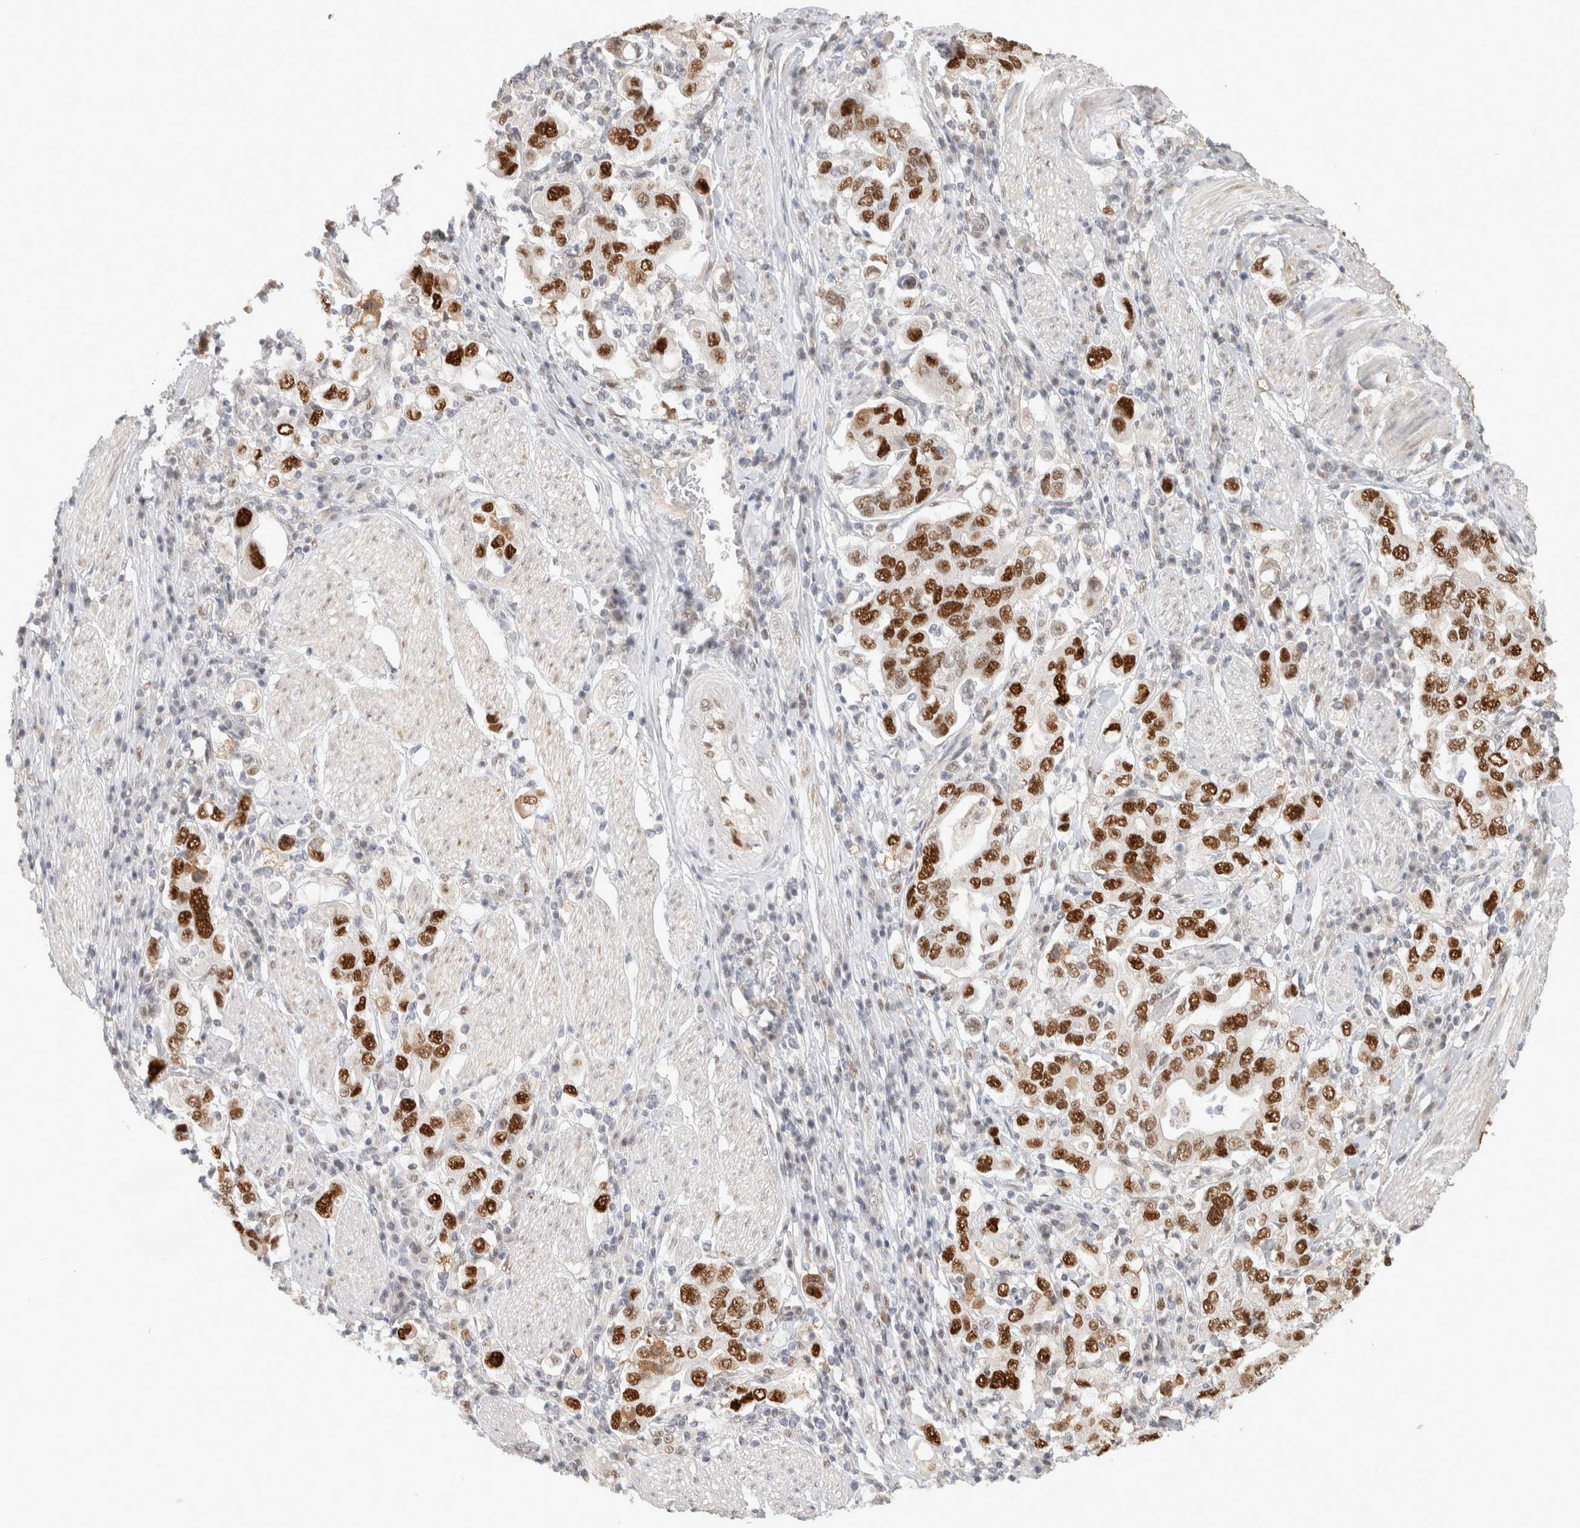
{"staining": {"intensity": "strong", "quantity": ">75%", "location": "nuclear"}, "tissue": "stomach cancer", "cell_type": "Tumor cells", "image_type": "cancer", "snomed": [{"axis": "morphology", "description": "Adenocarcinoma, NOS"}, {"axis": "topography", "description": "Stomach, upper"}], "caption": "The image displays staining of adenocarcinoma (stomach), revealing strong nuclear protein expression (brown color) within tumor cells.", "gene": "PUS7", "patient": {"sex": "male", "age": 62}}